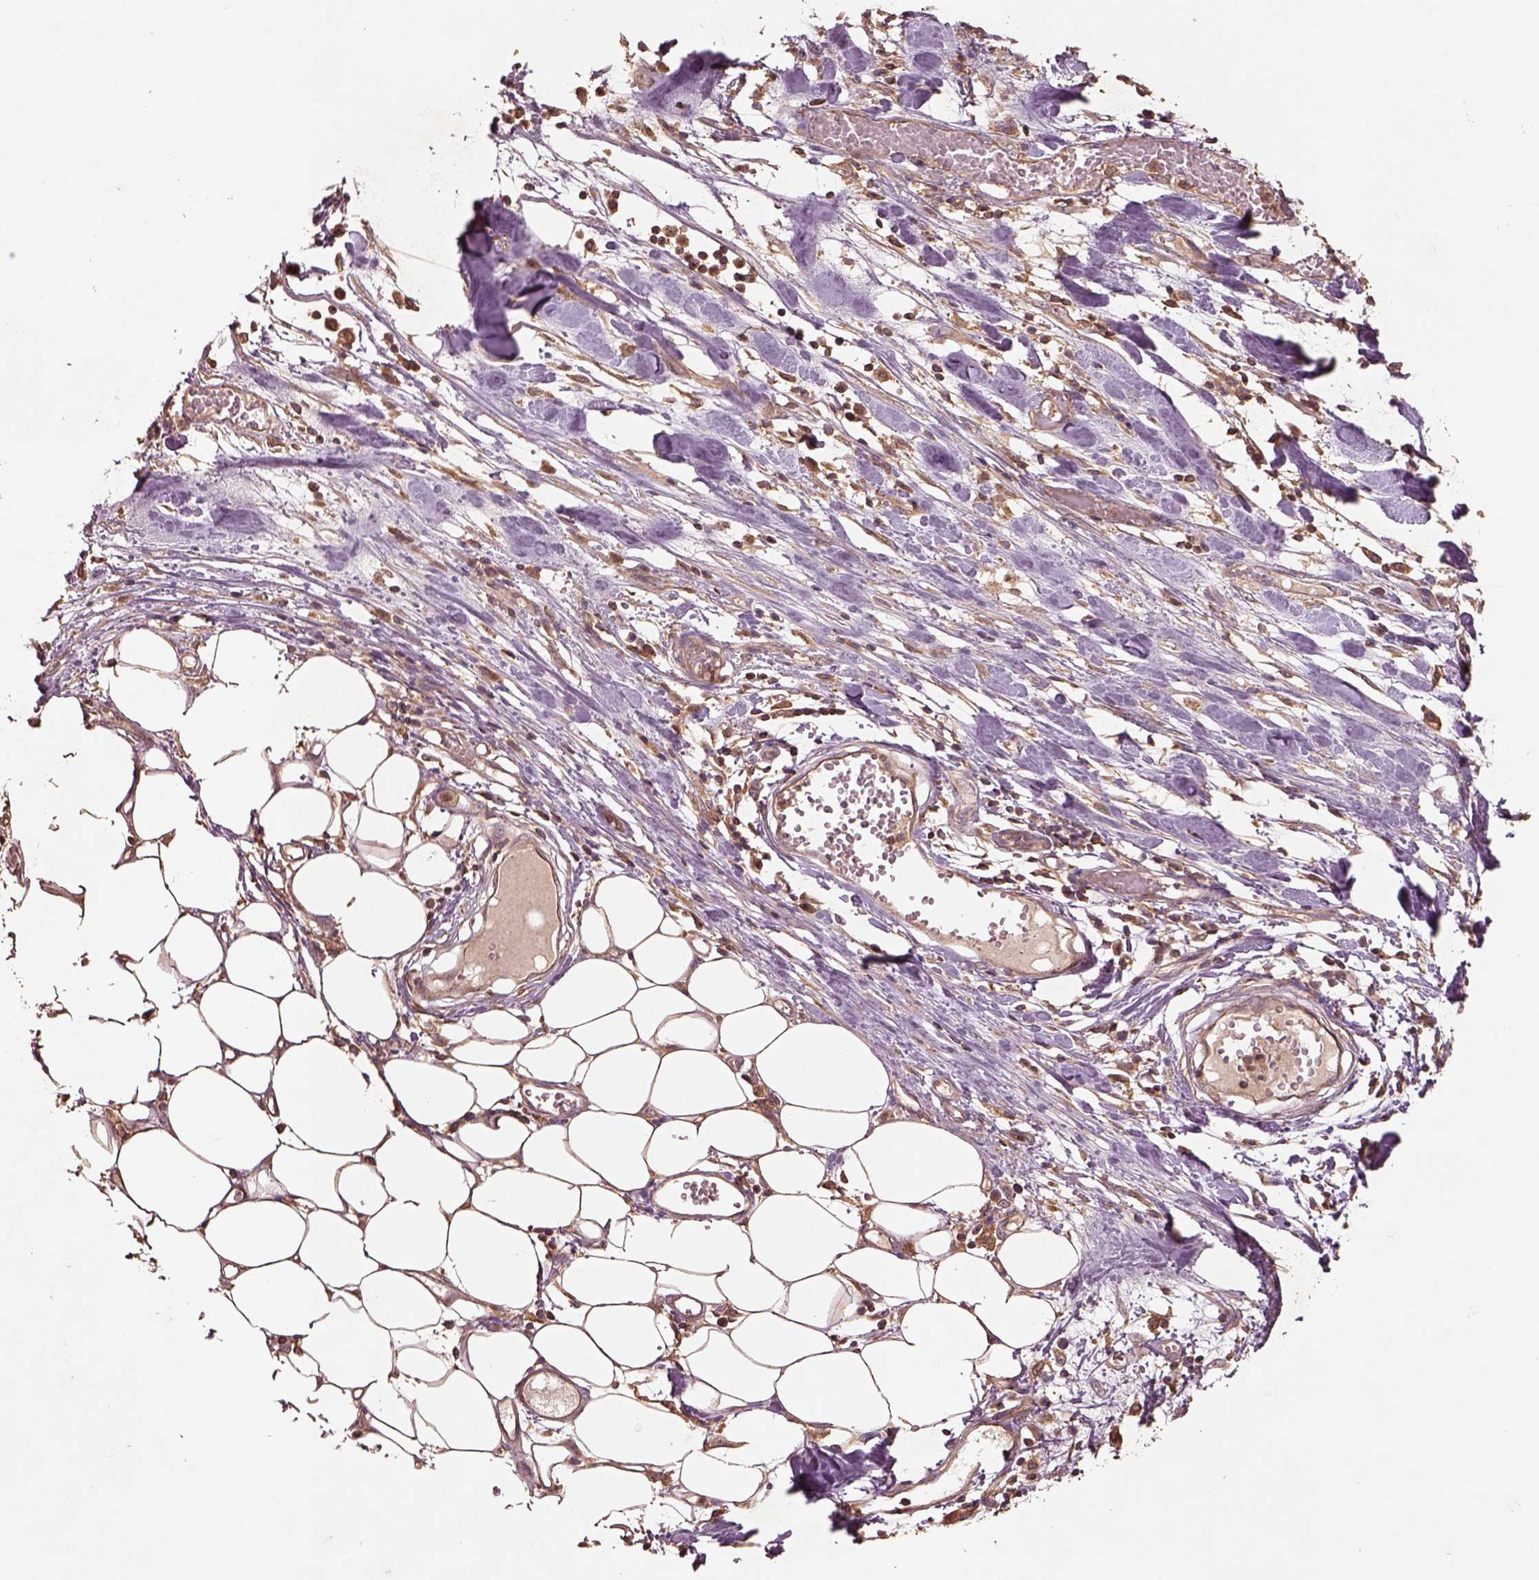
{"staining": {"intensity": "negative", "quantity": "none", "location": "none"}, "tissue": "stomach cancer", "cell_type": "Tumor cells", "image_type": "cancer", "snomed": [{"axis": "morphology", "description": "Adenocarcinoma, NOS"}, {"axis": "topography", "description": "Stomach, upper"}], "caption": "IHC photomicrograph of neoplastic tissue: human stomach cancer stained with DAB (3,3'-diaminobenzidine) exhibits no significant protein staining in tumor cells.", "gene": "TRADD", "patient": {"sex": "male", "age": 68}}